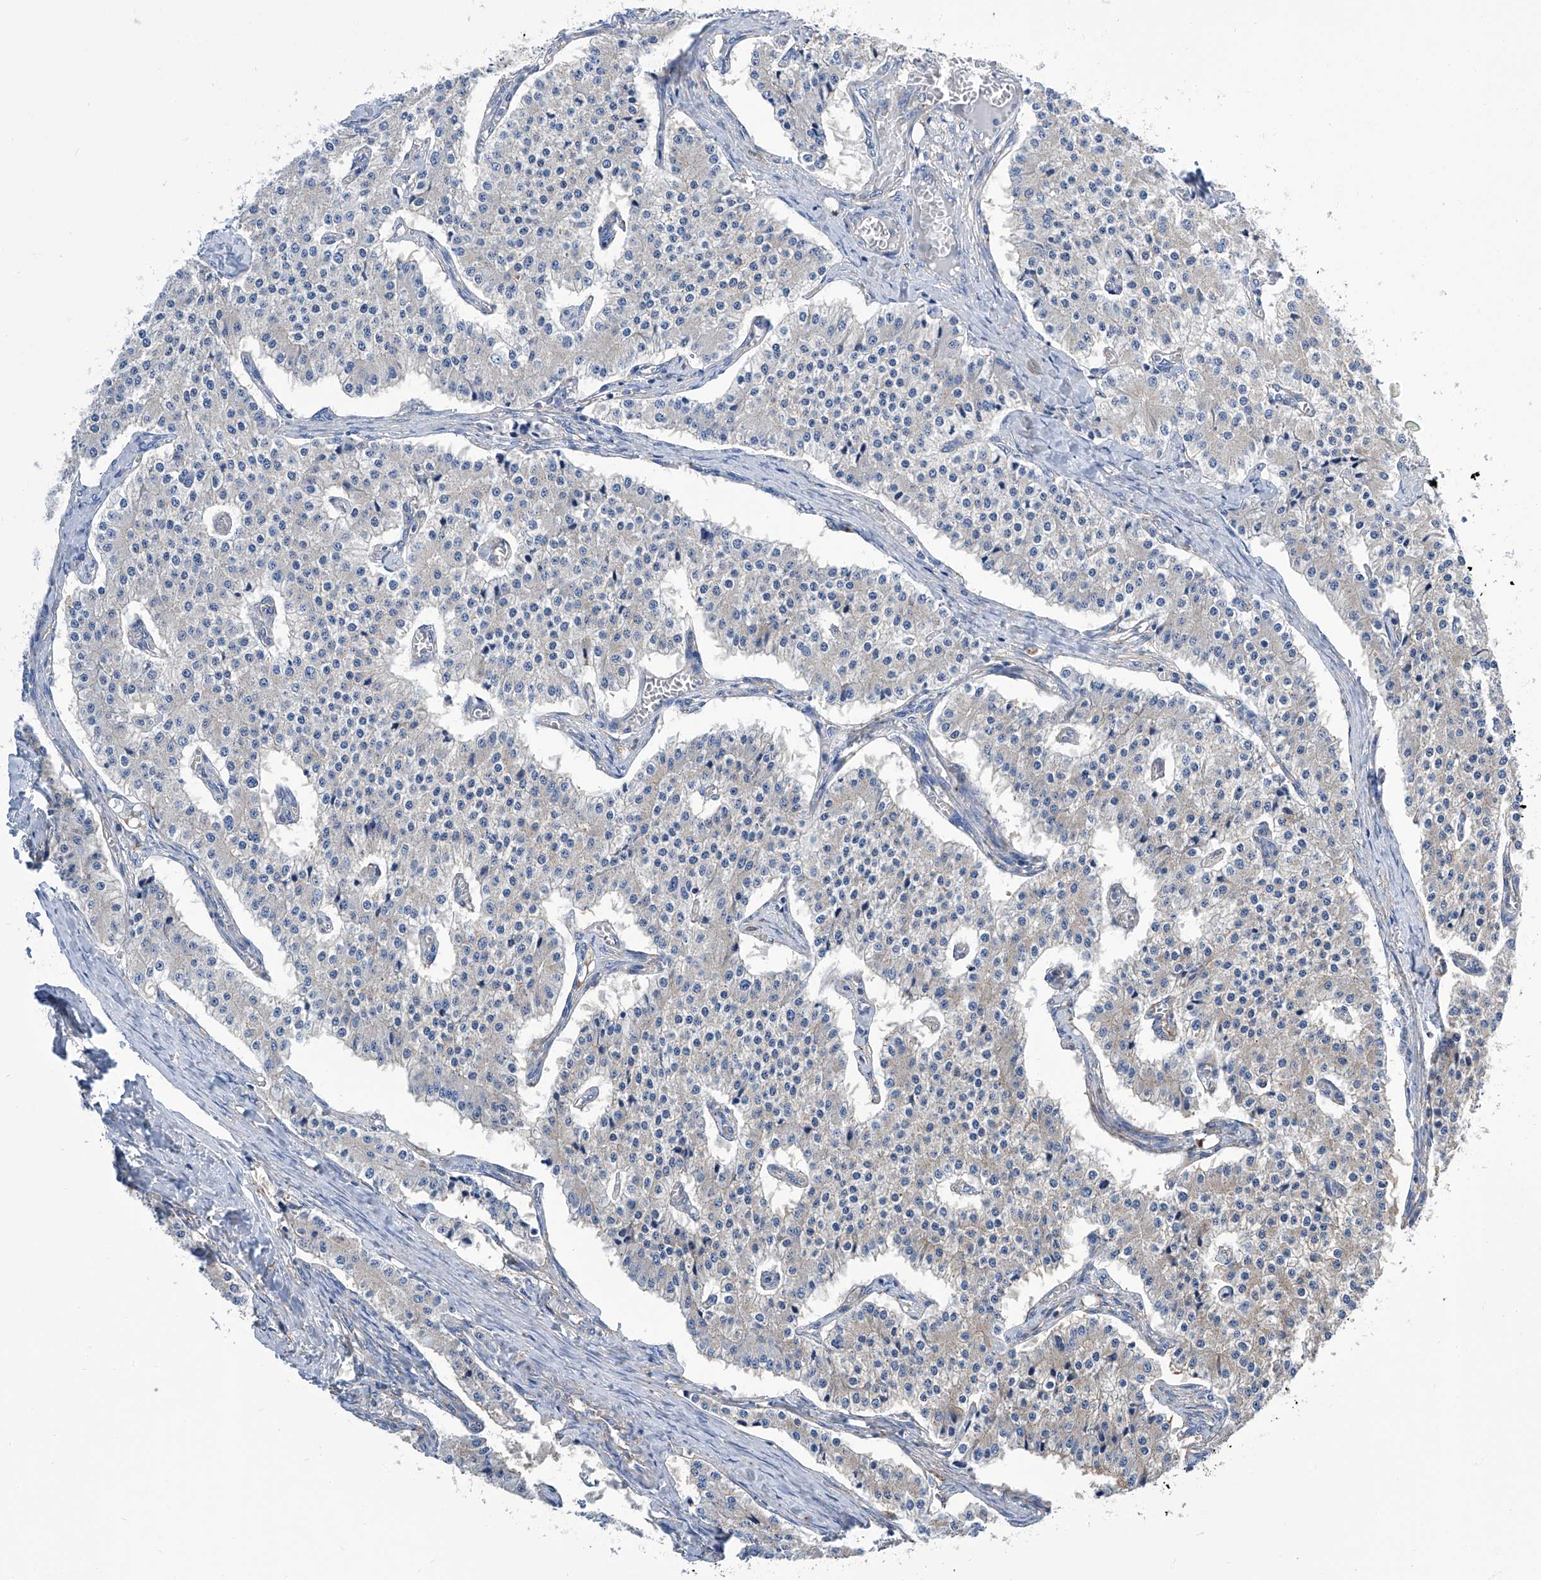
{"staining": {"intensity": "negative", "quantity": "none", "location": "none"}, "tissue": "carcinoid", "cell_type": "Tumor cells", "image_type": "cancer", "snomed": [{"axis": "morphology", "description": "Carcinoid, malignant, NOS"}, {"axis": "topography", "description": "Colon"}], "caption": "IHC image of carcinoid stained for a protein (brown), which displays no staining in tumor cells. (DAB (3,3'-diaminobenzidine) immunohistochemistry visualized using brightfield microscopy, high magnification).", "gene": "GPT", "patient": {"sex": "female", "age": 52}}